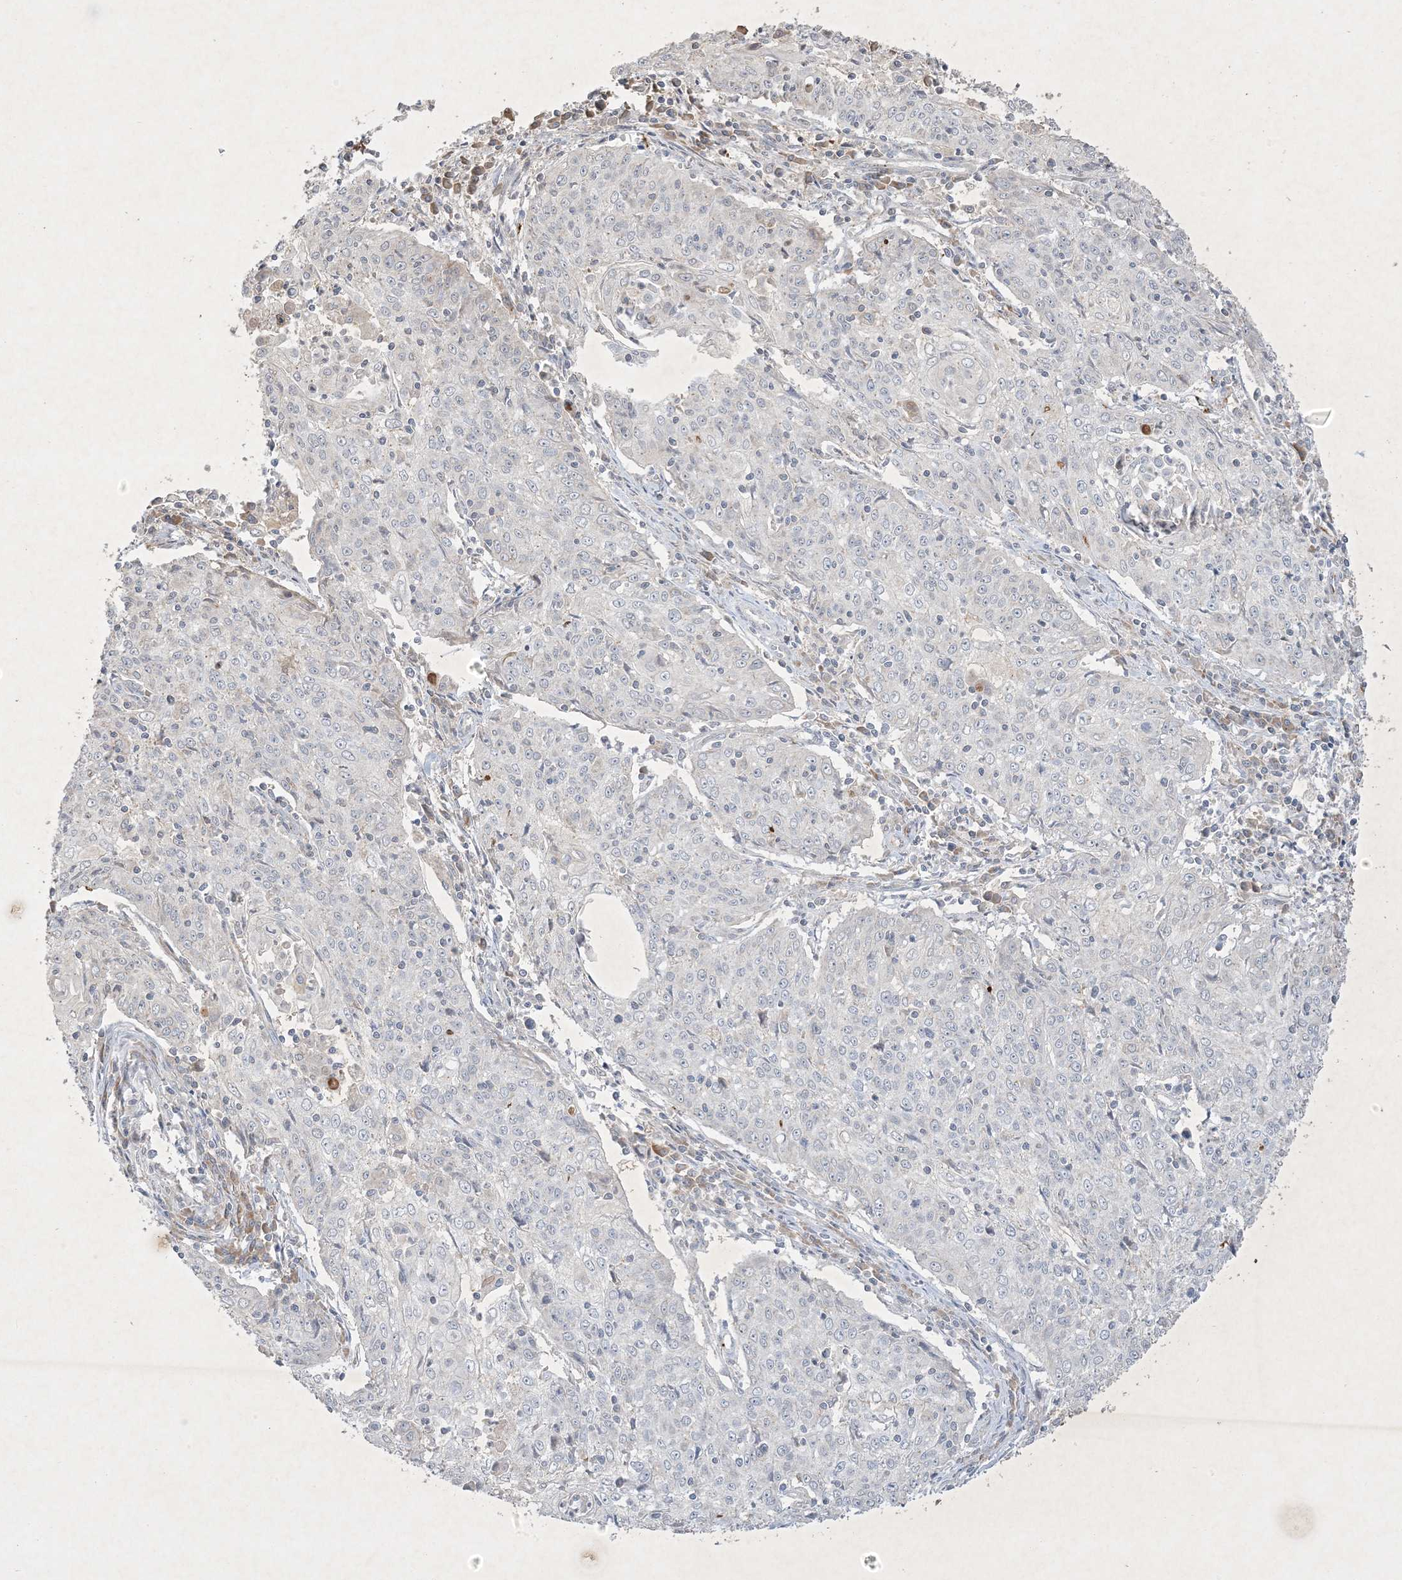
{"staining": {"intensity": "negative", "quantity": "none", "location": "none"}, "tissue": "cervical cancer", "cell_type": "Tumor cells", "image_type": "cancer", "snomed": [{"axis": "morphology", "description": "Squamous cell carcinoma, NOS"}, {"axis": "topography", "description": "Cervix"}], "caption": "An image of cervical cancer (squamous cell carcinoma) stained for a protein shows no brown staining in tumor cells. (DAB immunohistochemistry visualized using brightfield microscopy, high magnification).", "gene": "PRSS36", "patient": {"sex": "female", "age": 48}}